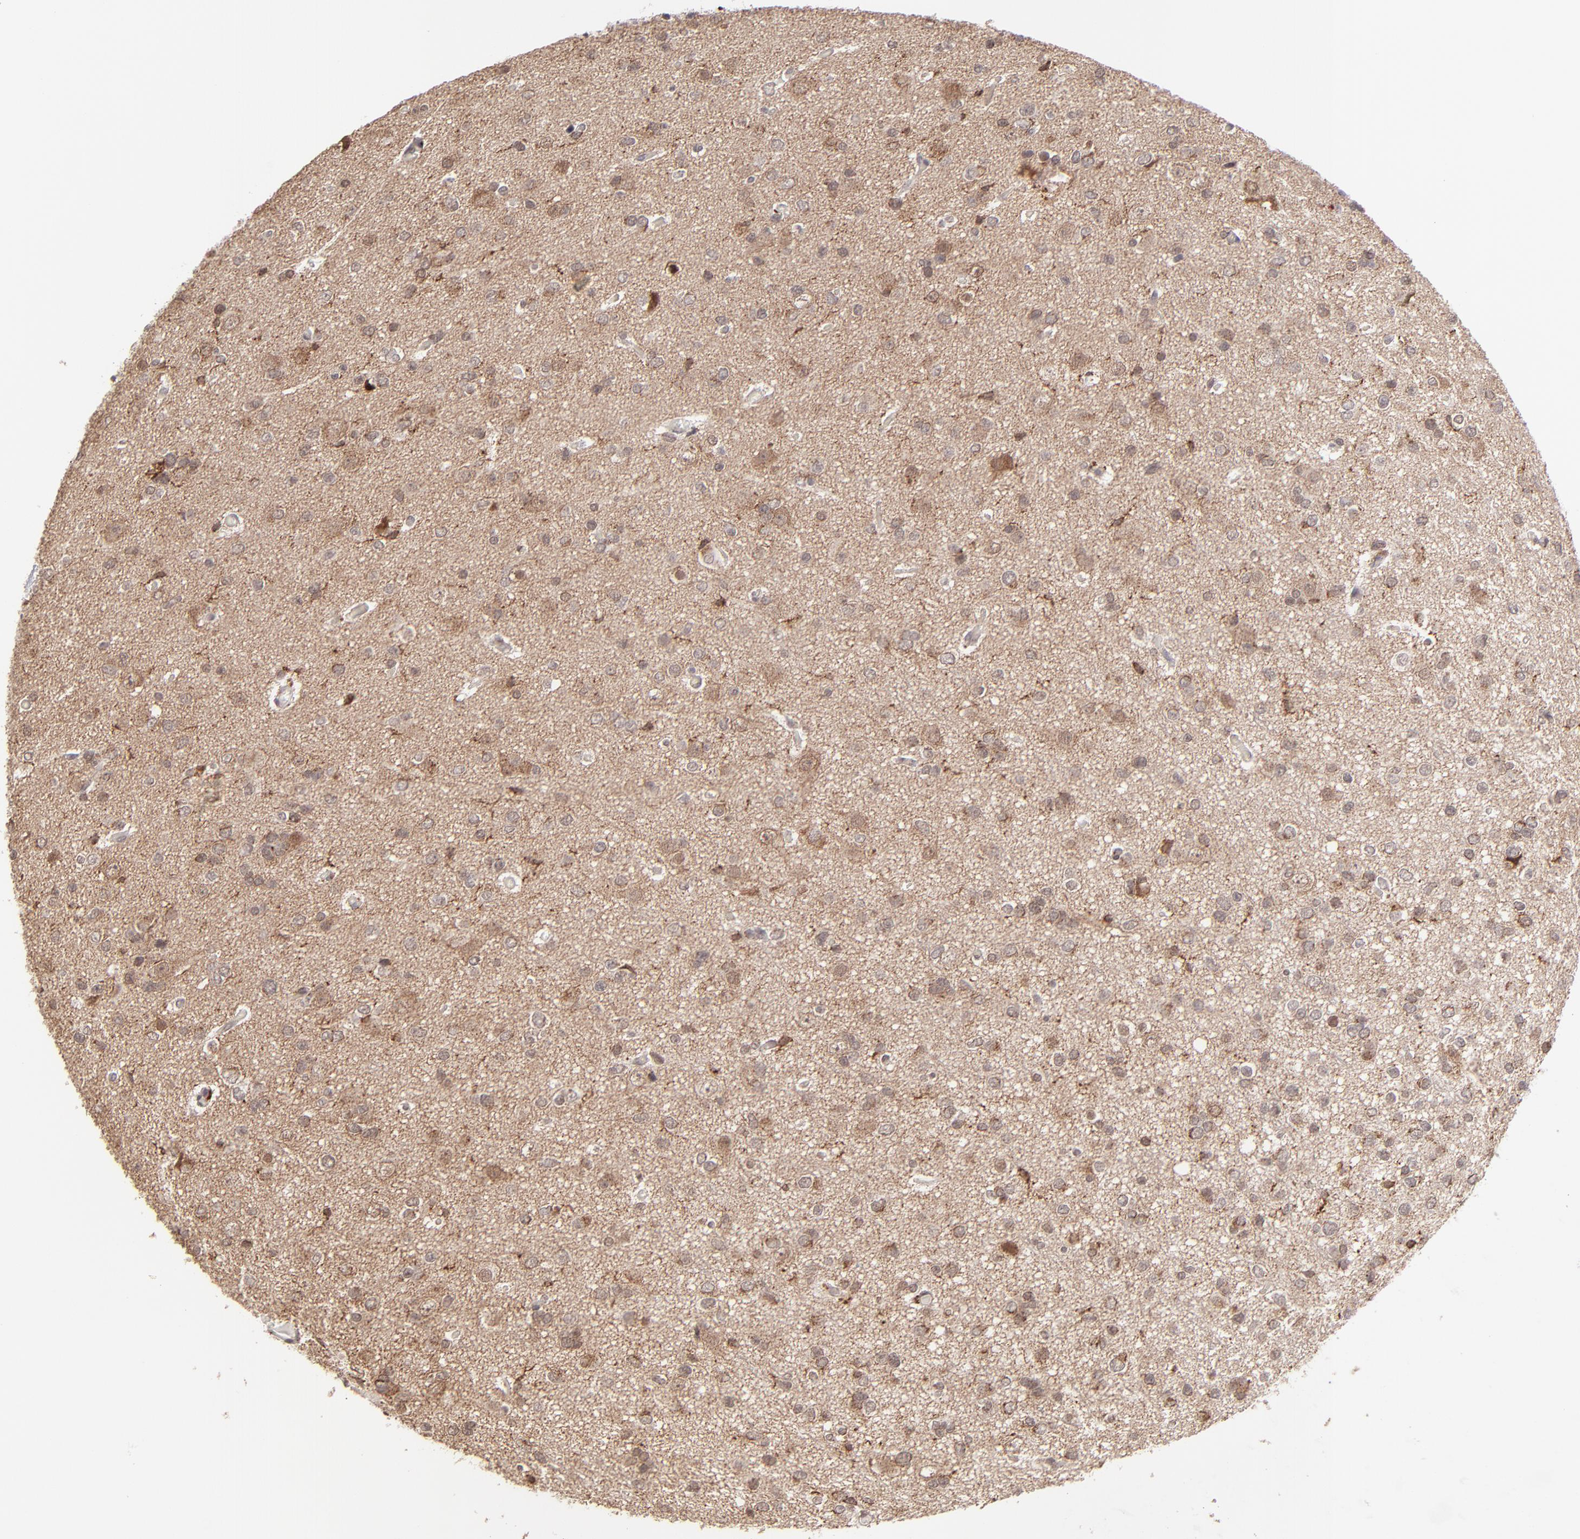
{"staining": {"intensity": "moderate", "quantity": "25%-75%", "location": "cytoplasmic/membranous"}, "tissue": "glioma", "cell_type": "Tumor cells", "image_type": "cancer", "snomed": [{"axis": "morphology", "description": "Glioma, malignant, Low grade"}, {"axis": "topography", "description": "Brain"}], "caption": "A brown stain highlights moderate cytoplasmic/membranous positivity of a protein in glioma tumor cells. The protein of interest is stained brown, and the nuclei are stained in blue (DAB (3,3'-diaminobenzidine) IHC with brightfield microscopy, high magnification).", "gene": "SLC15A1", "patient": {"sex": "male", "age": 42}}